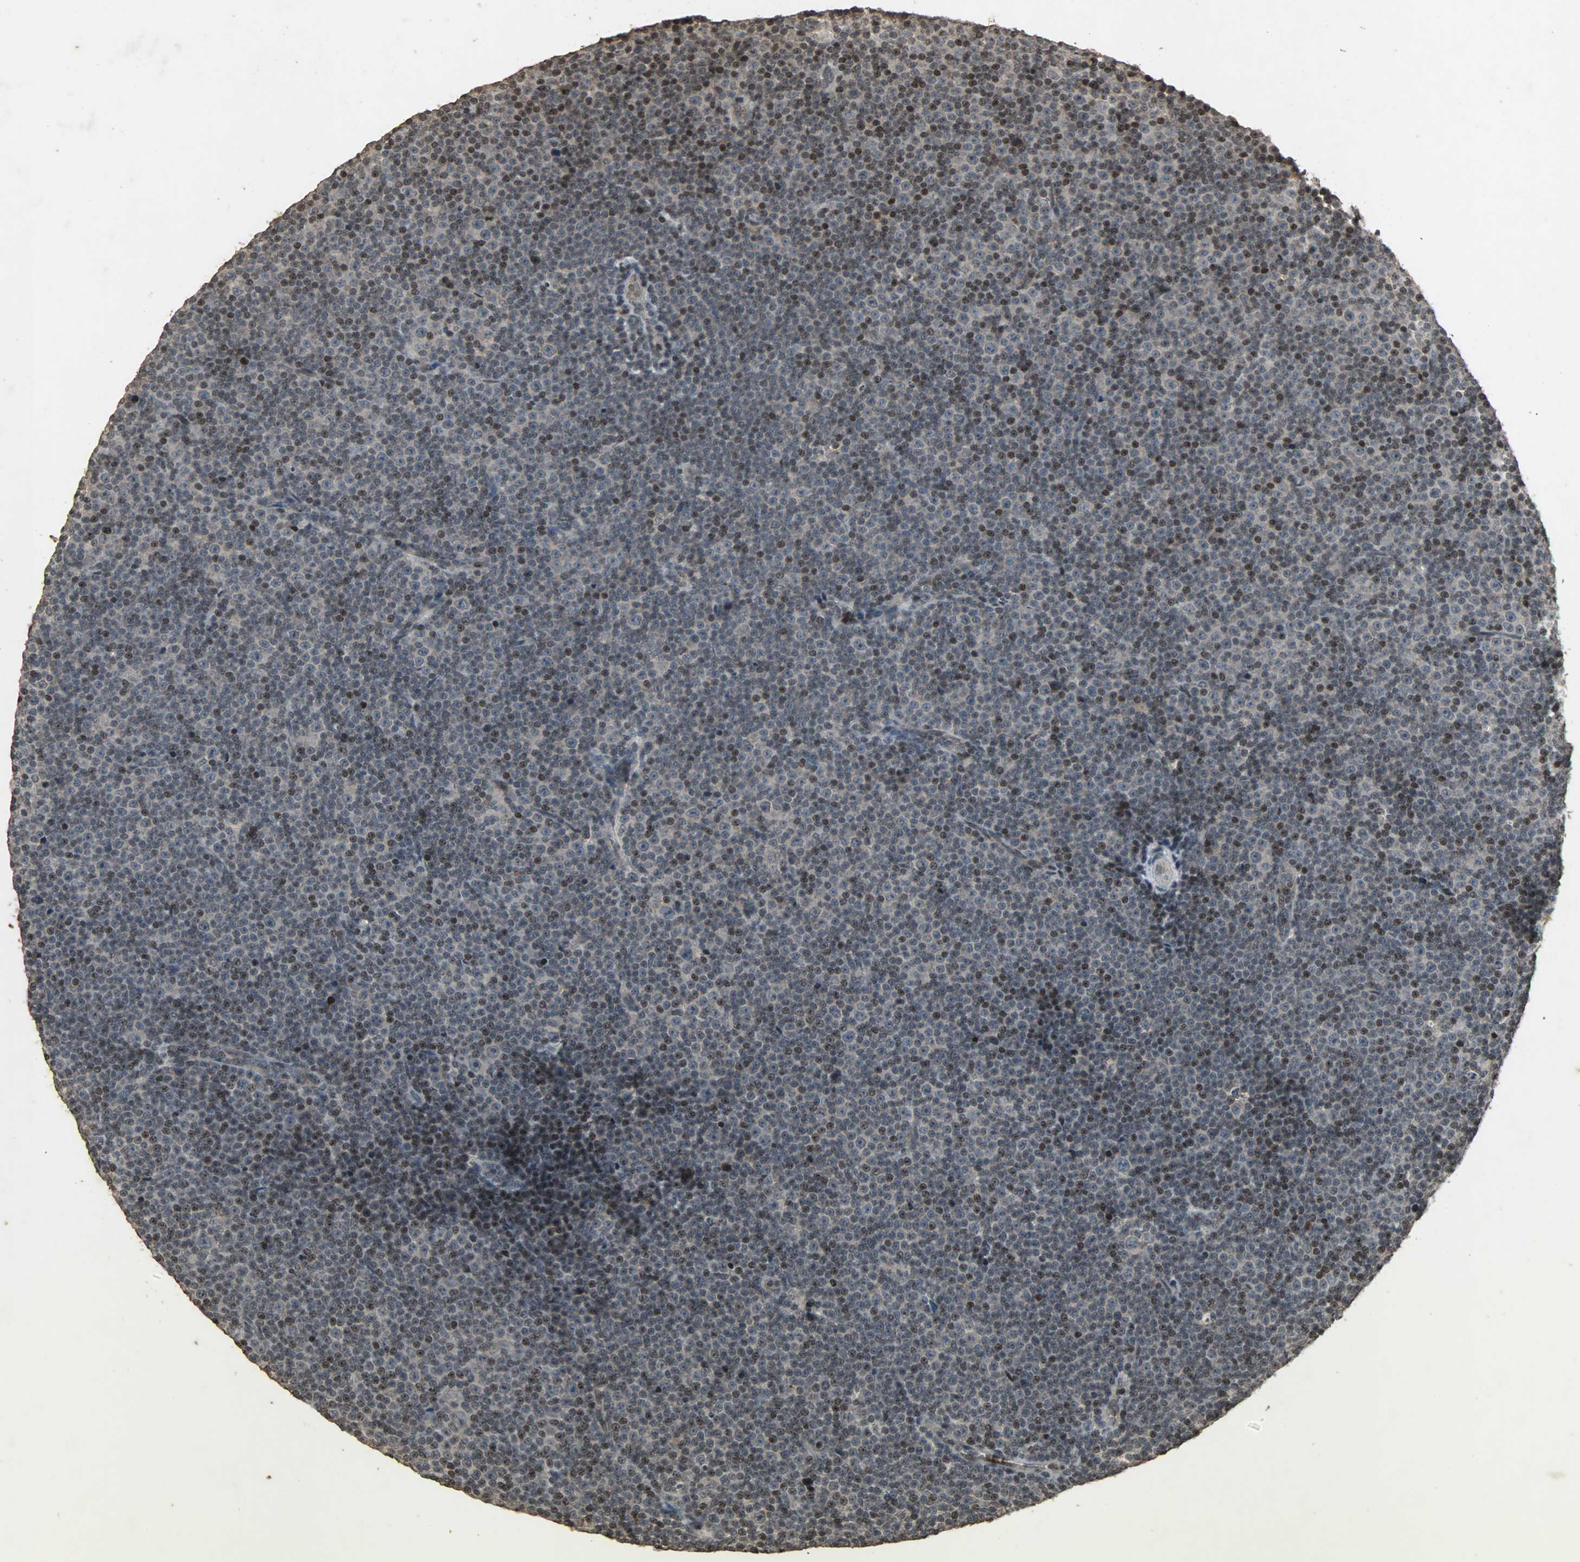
{"staining": {"intensity": "moderate", "quantity": "25%-75%", "location": "cytoplasmic/membranous,nuclear"}, "tissue": "lymphoma", "cell_type": "Tumor cells", "image_type": "cancer", "snomed": [{"axis": "morphology", "description": "Malignant lymphoma, non-Hodgkin's type, Low grade"}, {"axis": "topography", "description": "Lymph node"}], "caption": "A brown stain highlights moderate cytoplasmic/membranous and nuclear staining of a protein in low-grade malignant lymphoma, non-Hodgkin's type tumor cells. The staining was performed using DAB, with brown indicating positive protein expression. Nuclei are stained blue with hematoxylin.", "gene": "PPP3R1", "patient": {"sex": "female", "age": 67}}